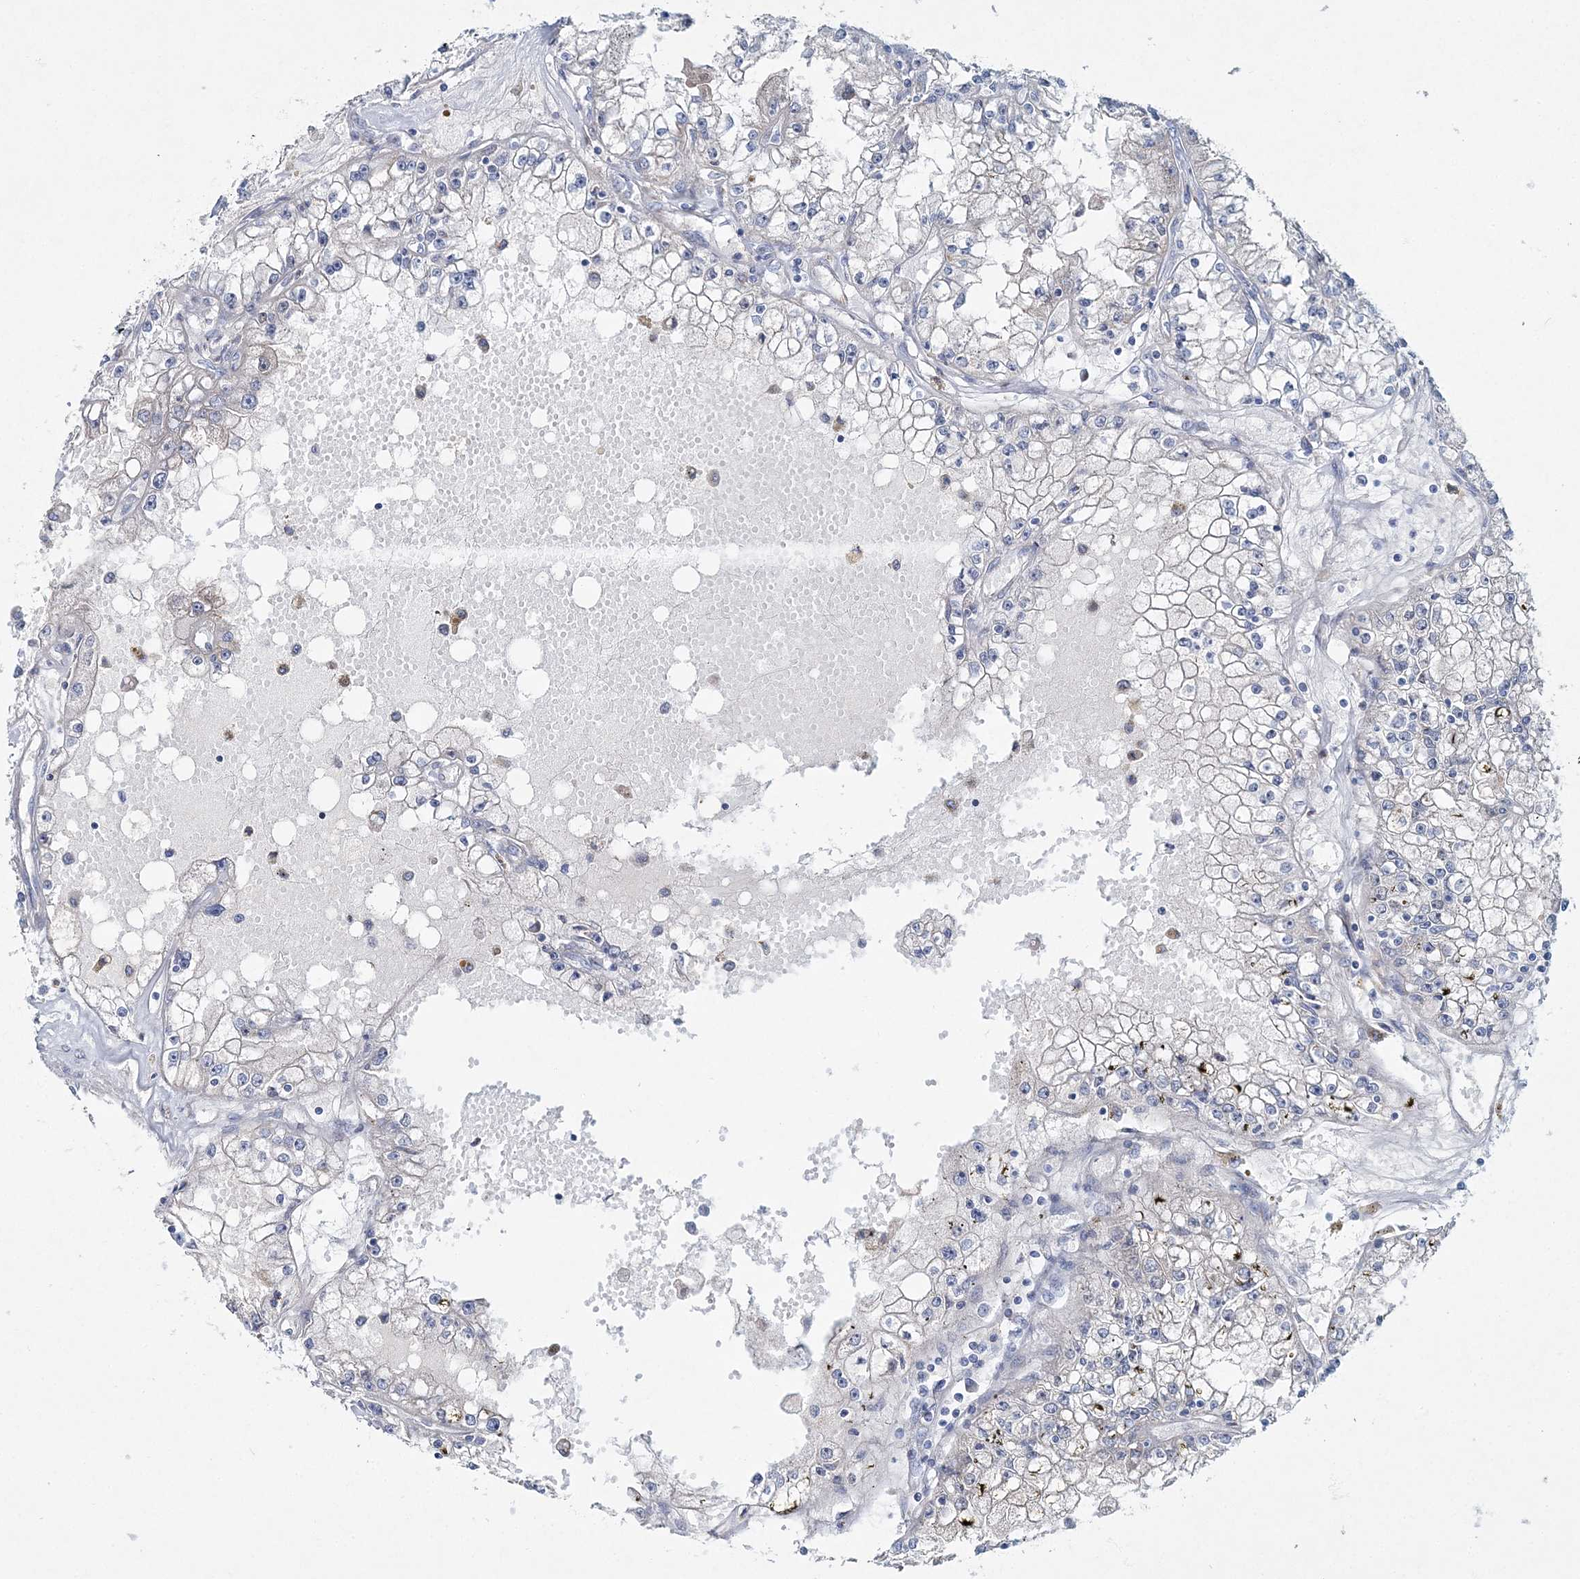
{"staining": {"intensity": "negative", "quantity": "none", "location": "none"}, "tissue": "renal cancer", "cell_type": "Tumor cells", "image_type": "cancer", "snomed": [{"axis": "morphology", "description": "Adenocarcinoma, NOS"}, {"axis": "topography", "description": "Kidney"}], "caption": "Photomicrograph shows no protein expression in tumor cells of adenocarcinoma (renal) tissue.", "gene": "ADGRL1", "patient": {"sex": "male", "age": 56}}